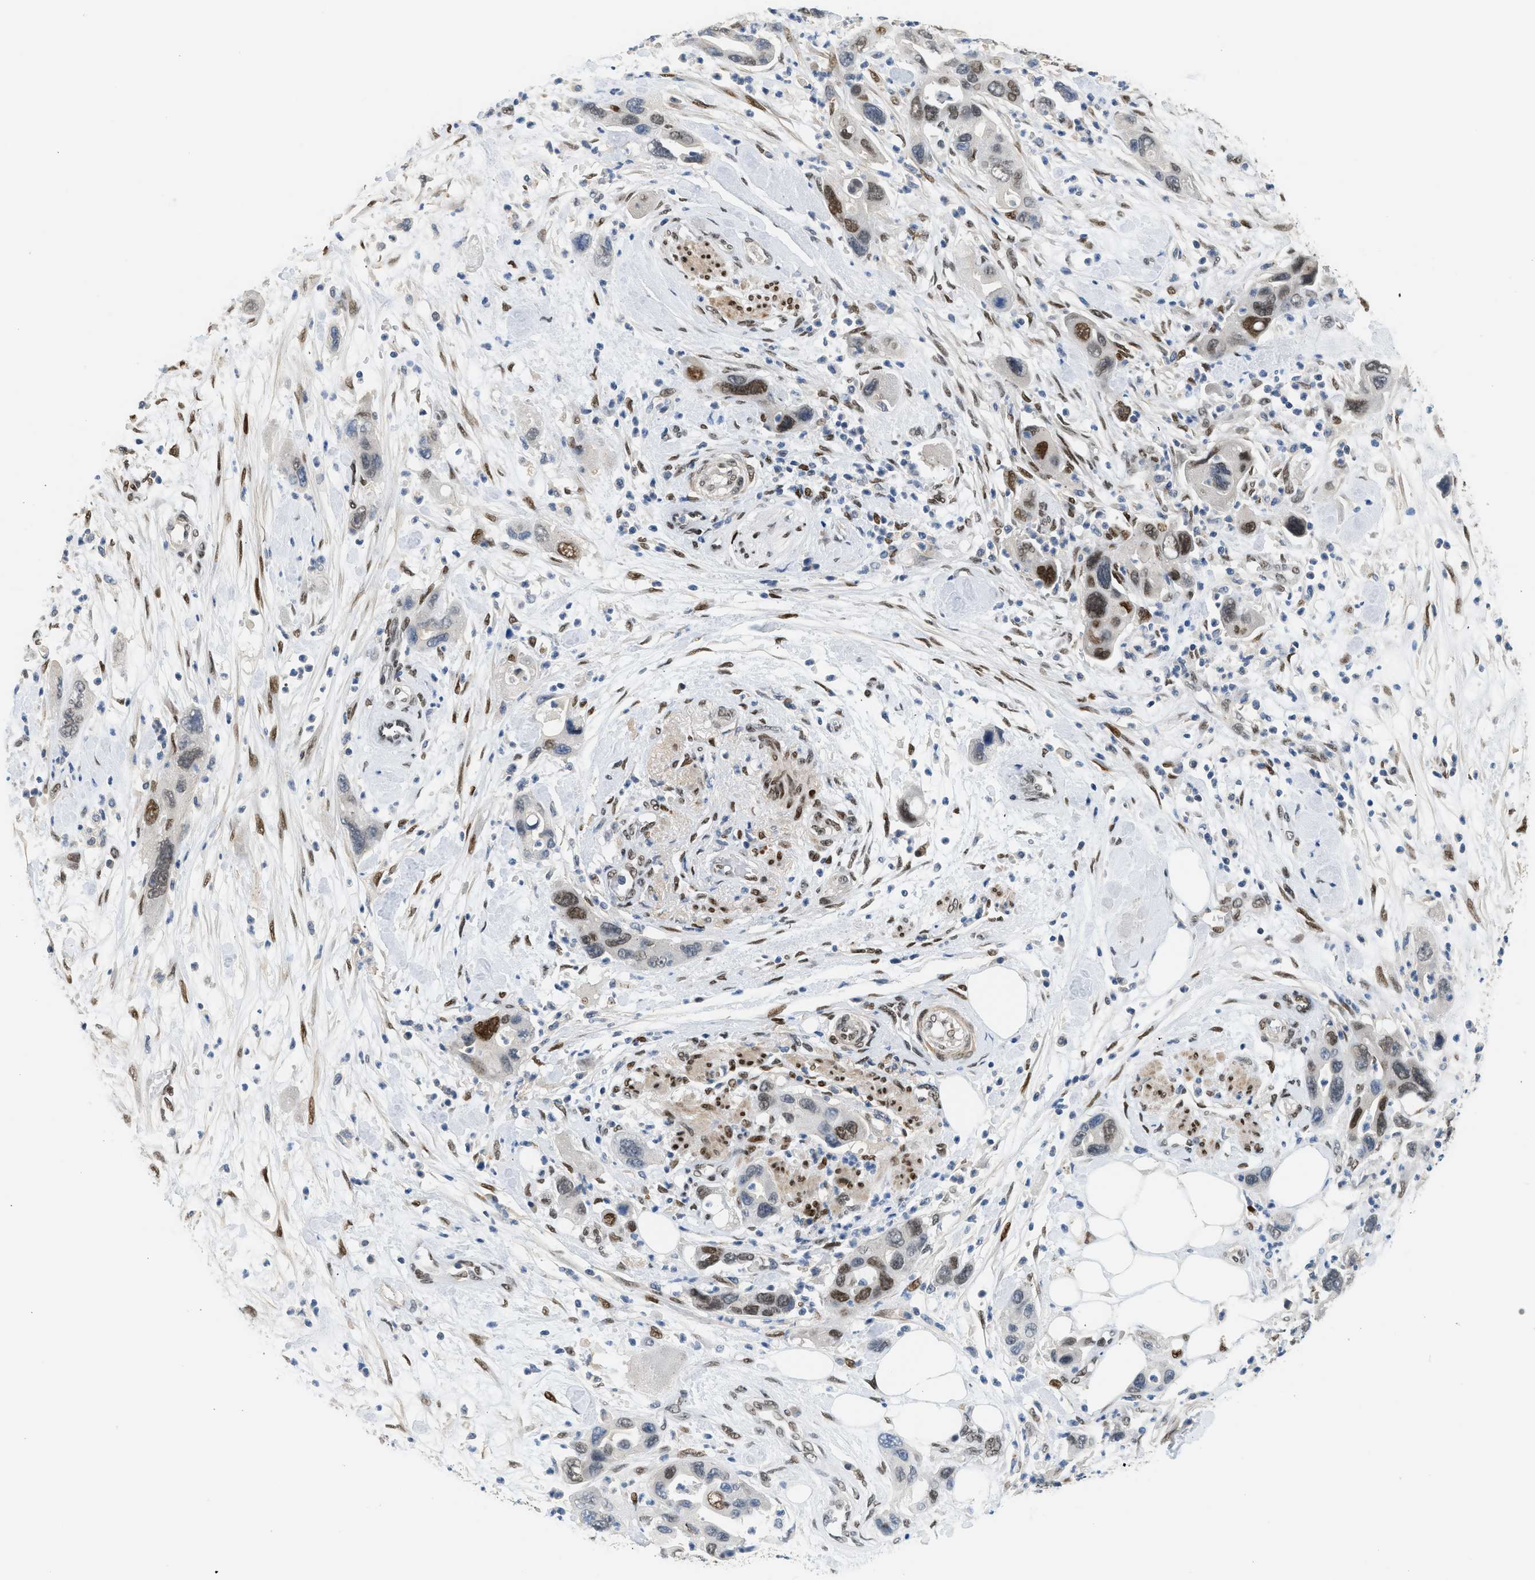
{"staining": {"intensity": "moderate", "quantity": "25%-75%", "location": "nuclear"}, "tissue": "pancreatic cancer", "cell_type": "Tumor cells", "image_type": "cancer", "snomed": [{"axis": "morphology", "description": "Normal tissue, NOS"}, {"axis": "morphology", "description": "Adenocarcinoma, NOS"}, {"axis": "topography", "description": "Pancreas"}], "caption": "The image reveals staining of pancreatic cancer, revealing moderate nuclear protein expression (brown color) within tumor cells.", "gene": "ZBTB20", "patient": {"sex": "female", "age": 71}}